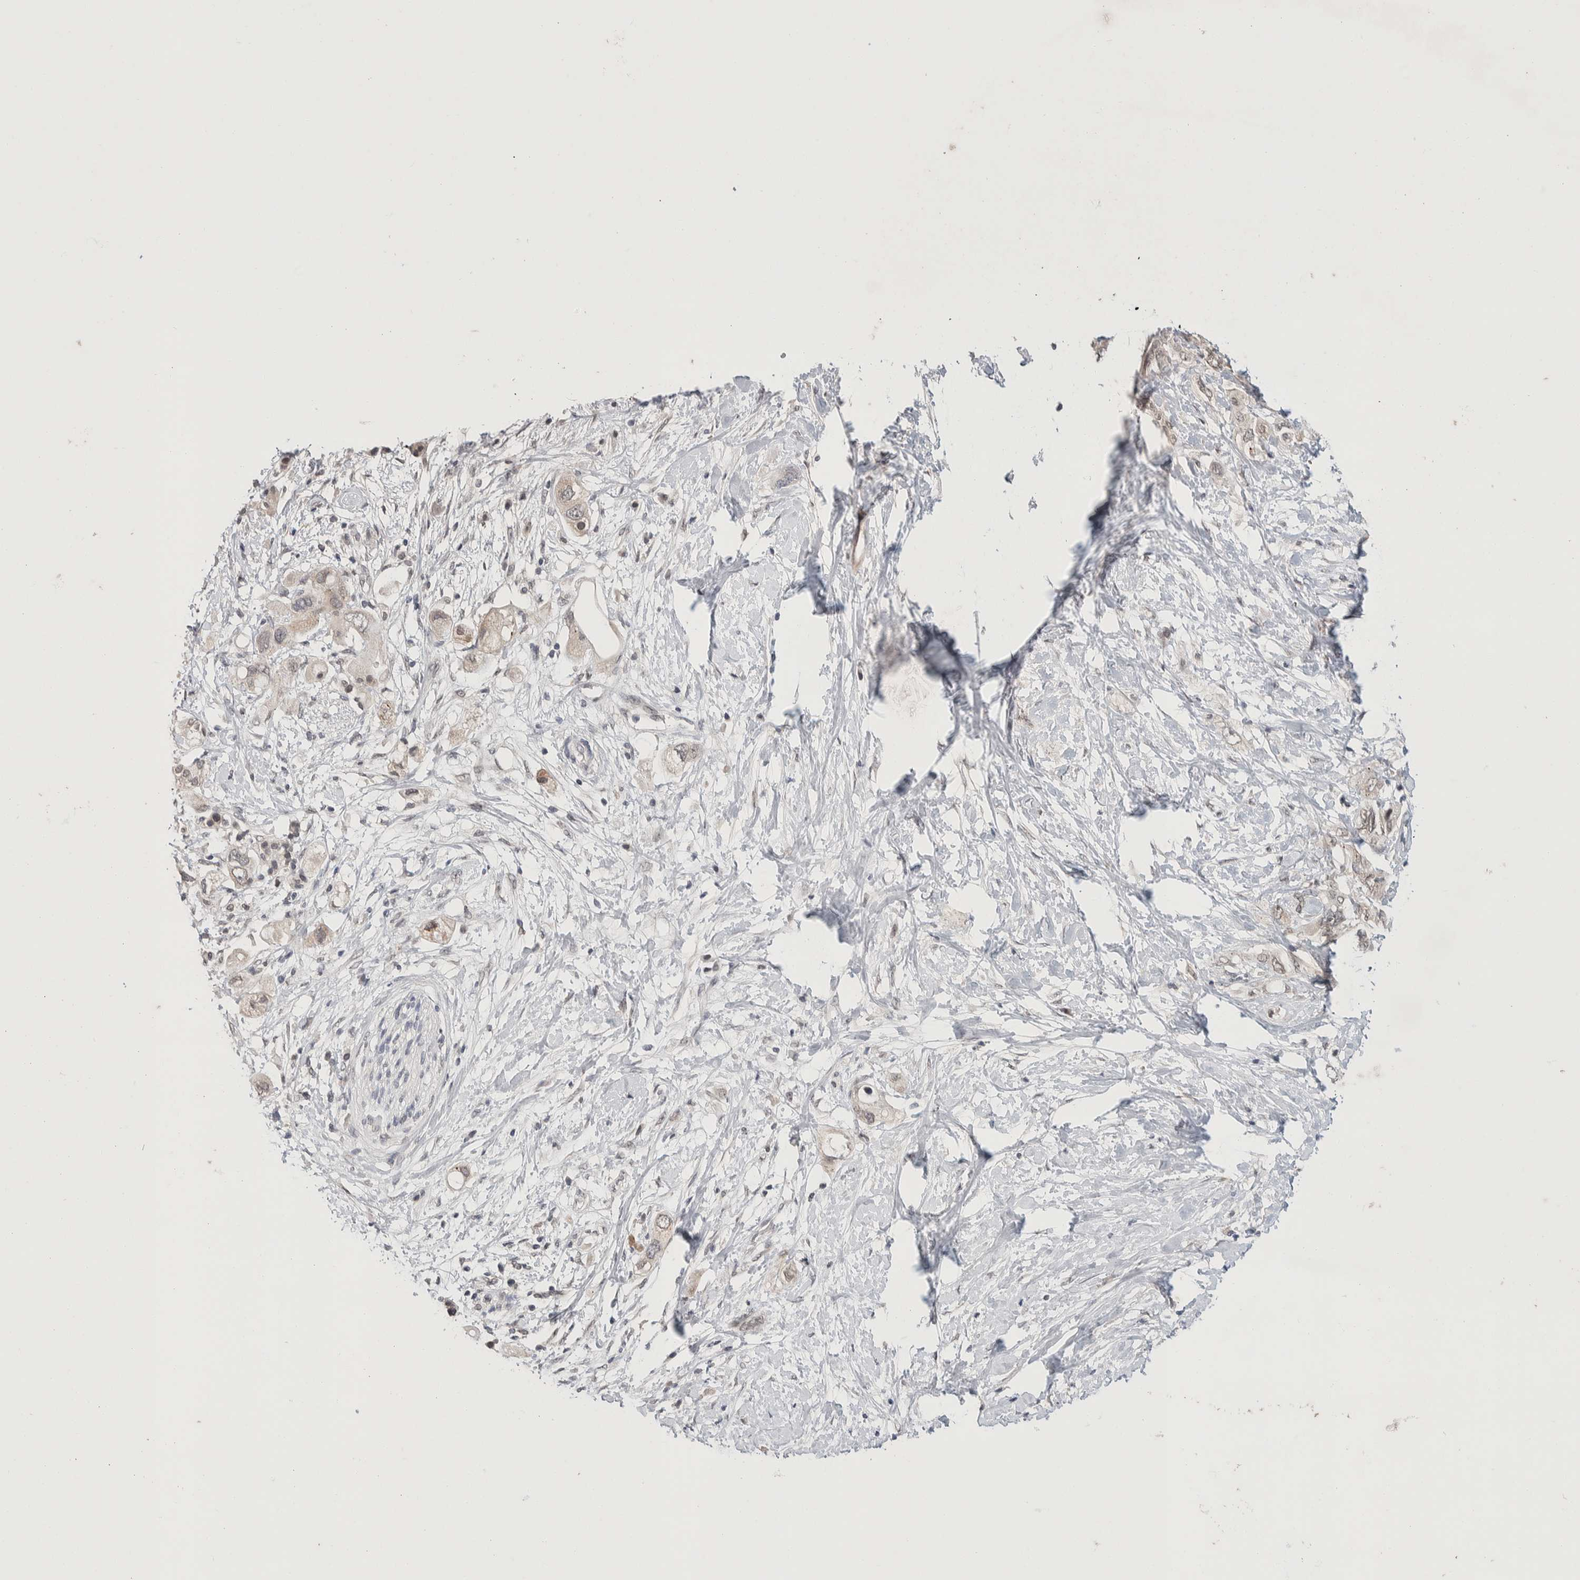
{"staining": {"intensity": "weak", "quantity": "<25%", "location": "cytoplasmic/membranous,nuclear"}, "tissue": "pancreatic cancer", "cell_type": "Tumor cells", "image_type": "cancer", "snomed": [{"axis": "morphology", "description": "Adenocarcinoma, NOS"}, {"axis": "topography", "description": "Pancreas"}], "caption": "A micrograph of human pancreatic adenocarcinoma is negative for staining in tumor cells.", "gene": "CRAT", "patient": {"sex": "female", "age": 56}}